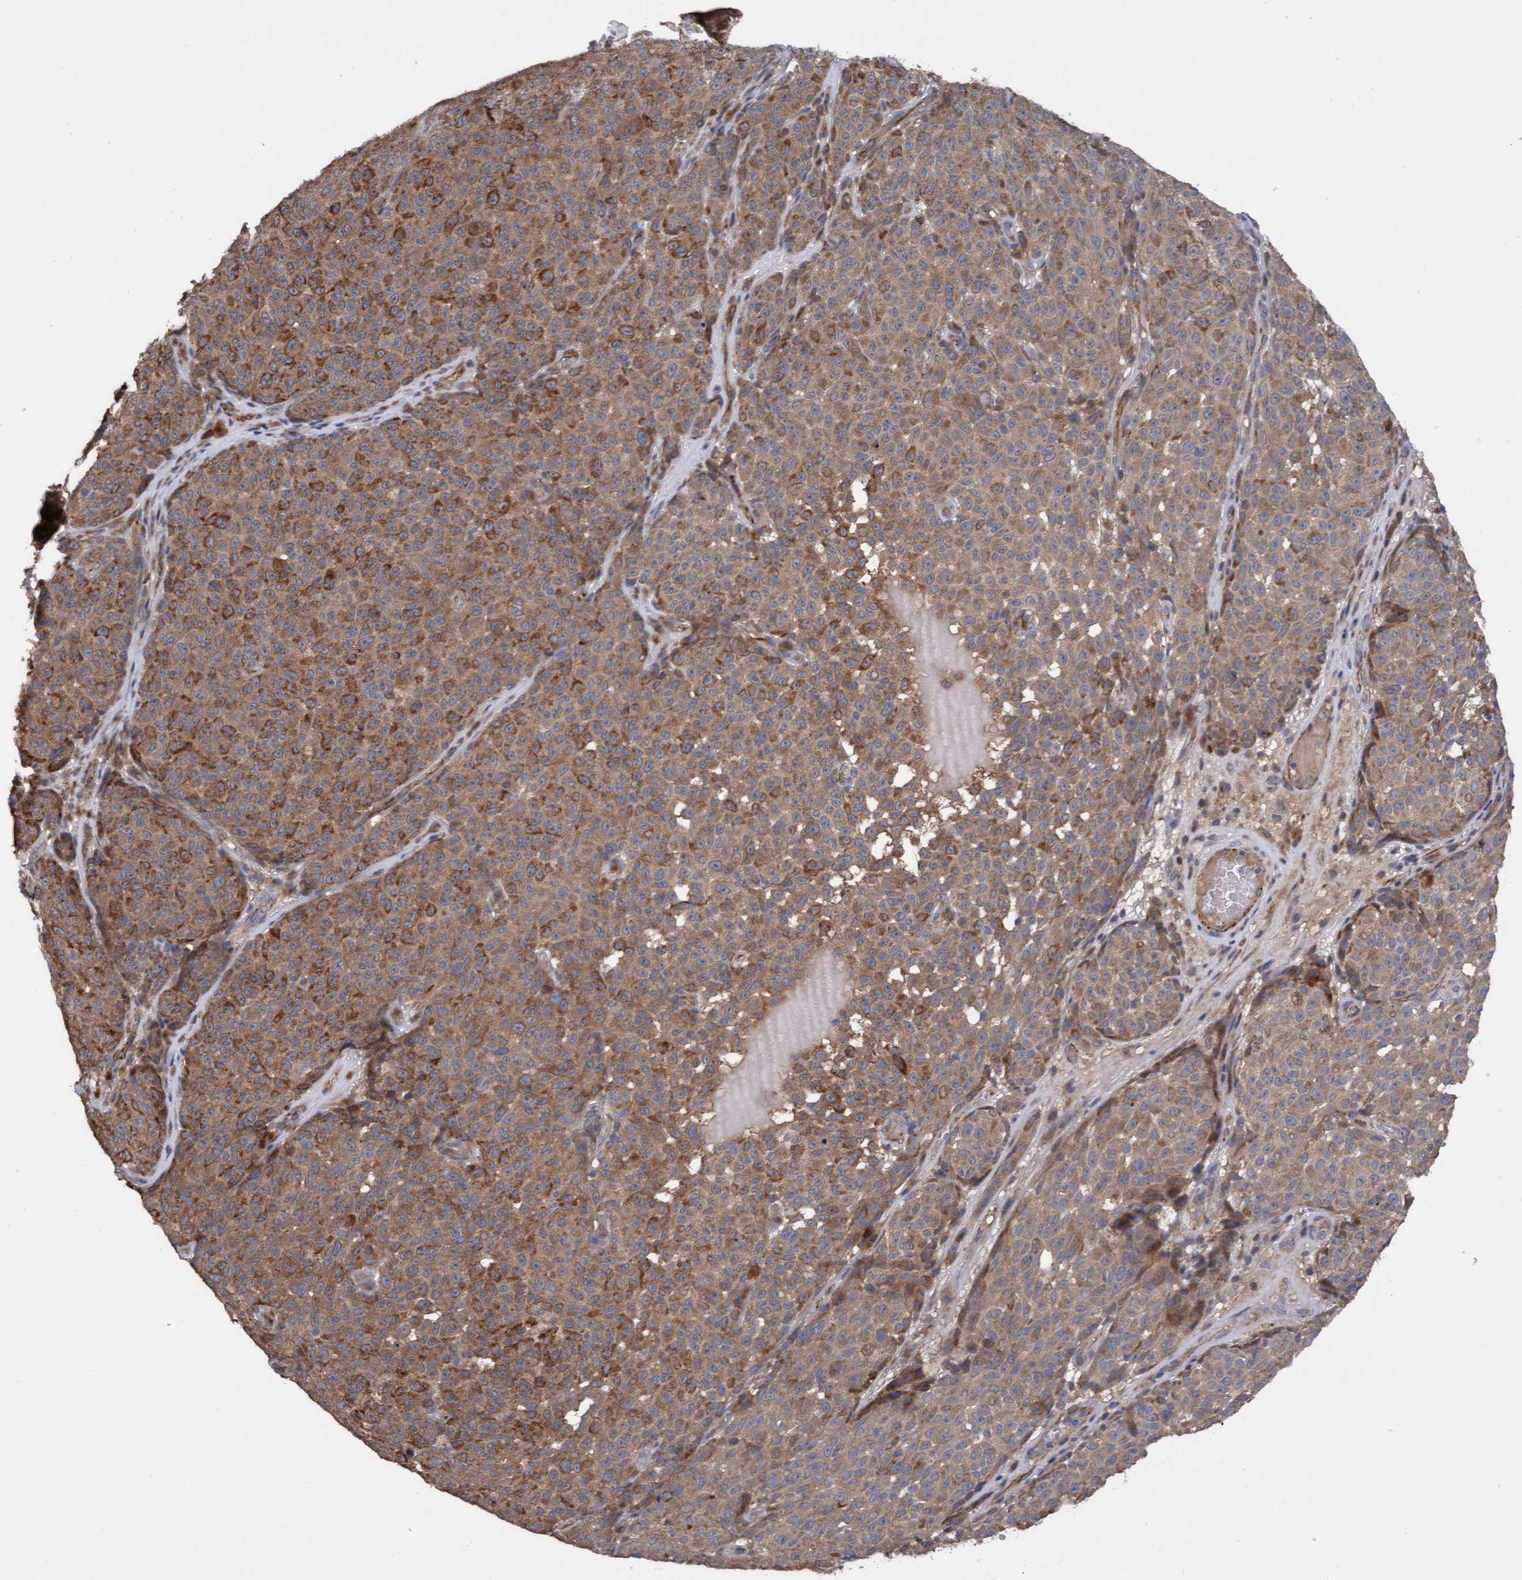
{"staining": {"intensity": "moderate", "quantity": ">75%", "location": "cytoplasmic/membranous"}, "tissue": "melanoma", "cell_type": "Tumor cells", "image_type": "cancer", "snomed": [{"axis": "morphology", "description": "Malignant melanoma, NOS"}, {"axis": "topography", "description": "Skin"}], "caption": "Melanoma stained for a protein displays moderate cytoplasmic/membranous positivity in tumor cells. (DAB (3,3'-diaminobenzidine) = brown stain, brightfield microscopy at high magnification).", "gene": "ITFG1", "patient": {"sex": "female", "age": 82}}